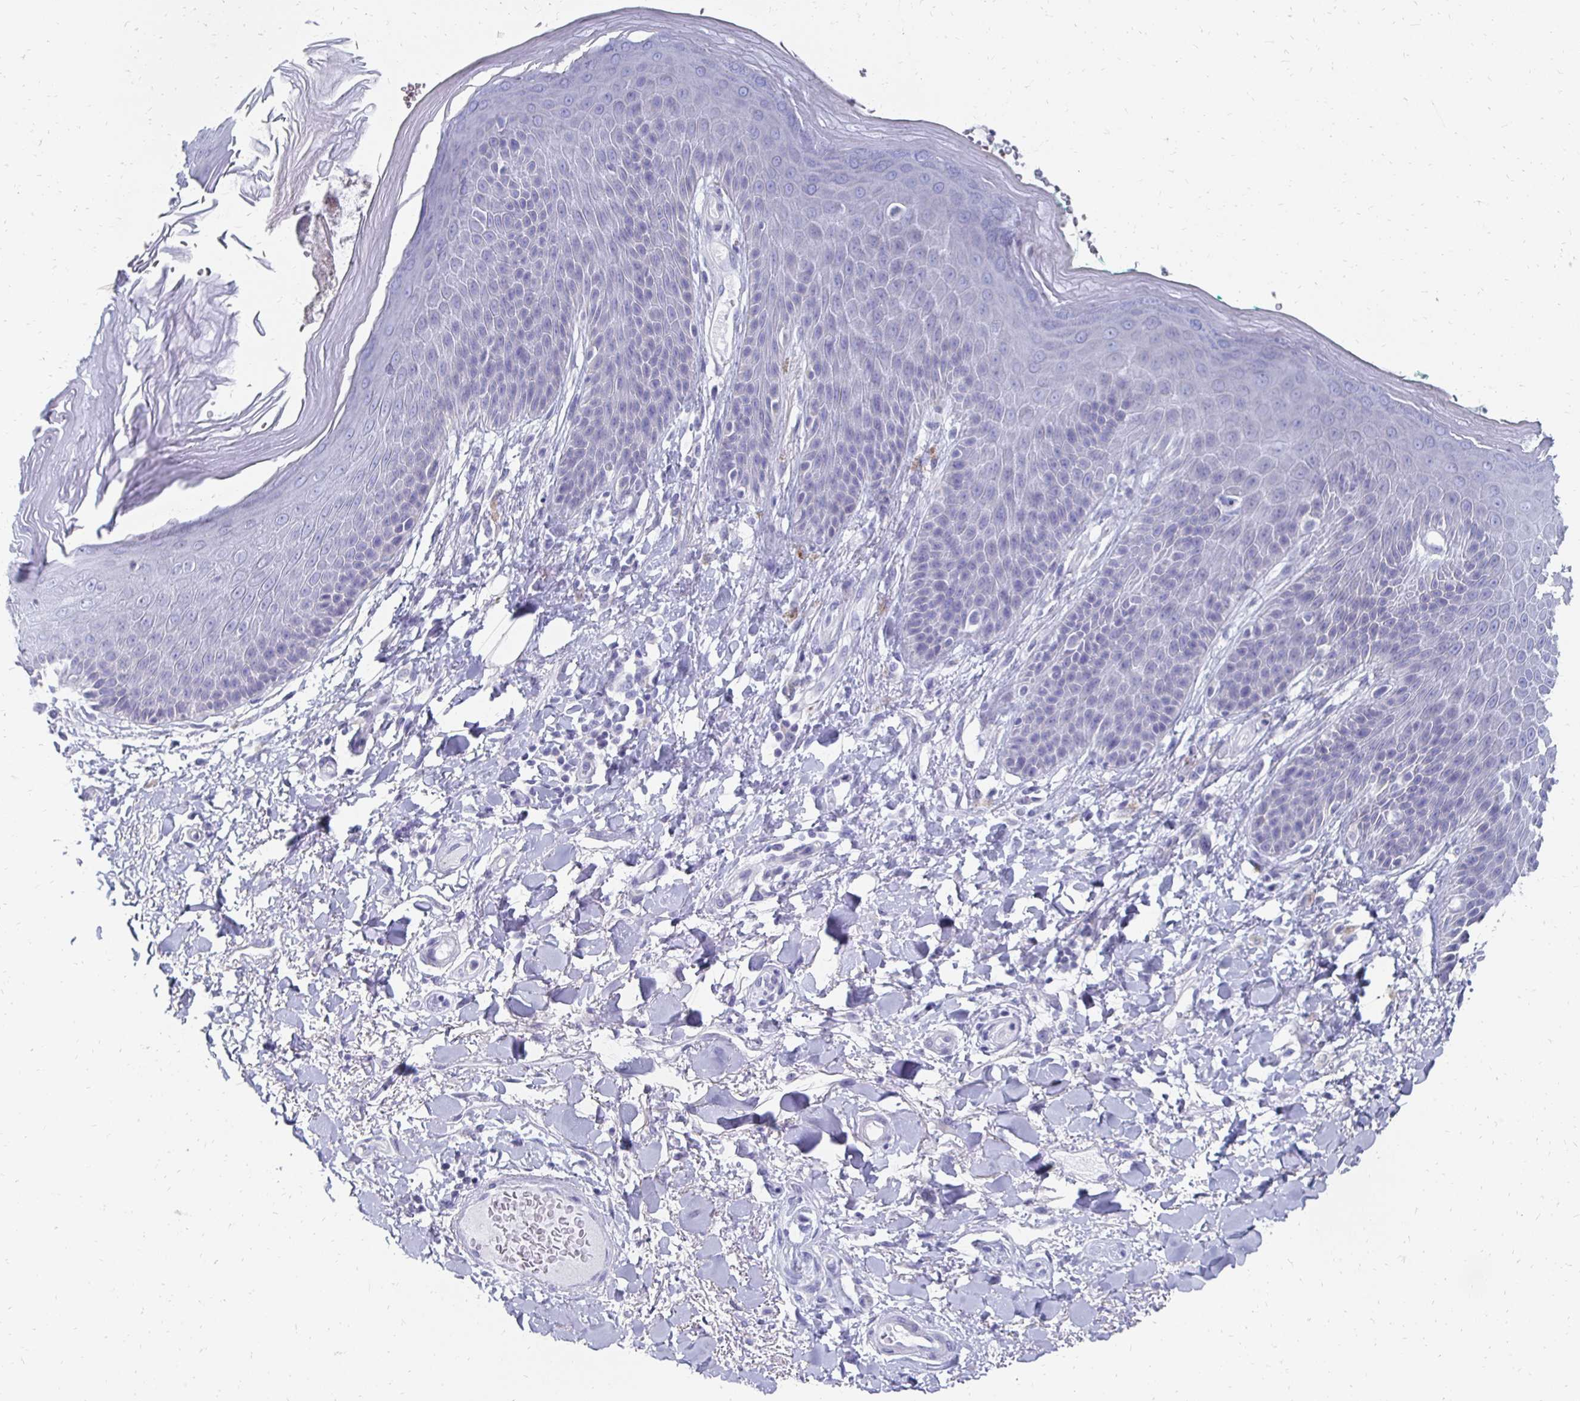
{"staining": {"intensity": "negative", "quantity": "none", "location": "none"}, "tissue": "skin", "cell_type": "Epidermal cells", "image_type": "normal", "snomed": [{"axis": "morphology", "description": "Normal tissue, NOS"}, {"axis": "topography", "description": "Anal"}, {"axis": "topography", "description": "Peripheral nerve tissue"}], "caption": "Skin stained for a protein using immunohistochemistry (IHC) exhibits no expression epidermal cells.", "gene": "SYCP3", "patient": {"sex": "male", "age": 51}}